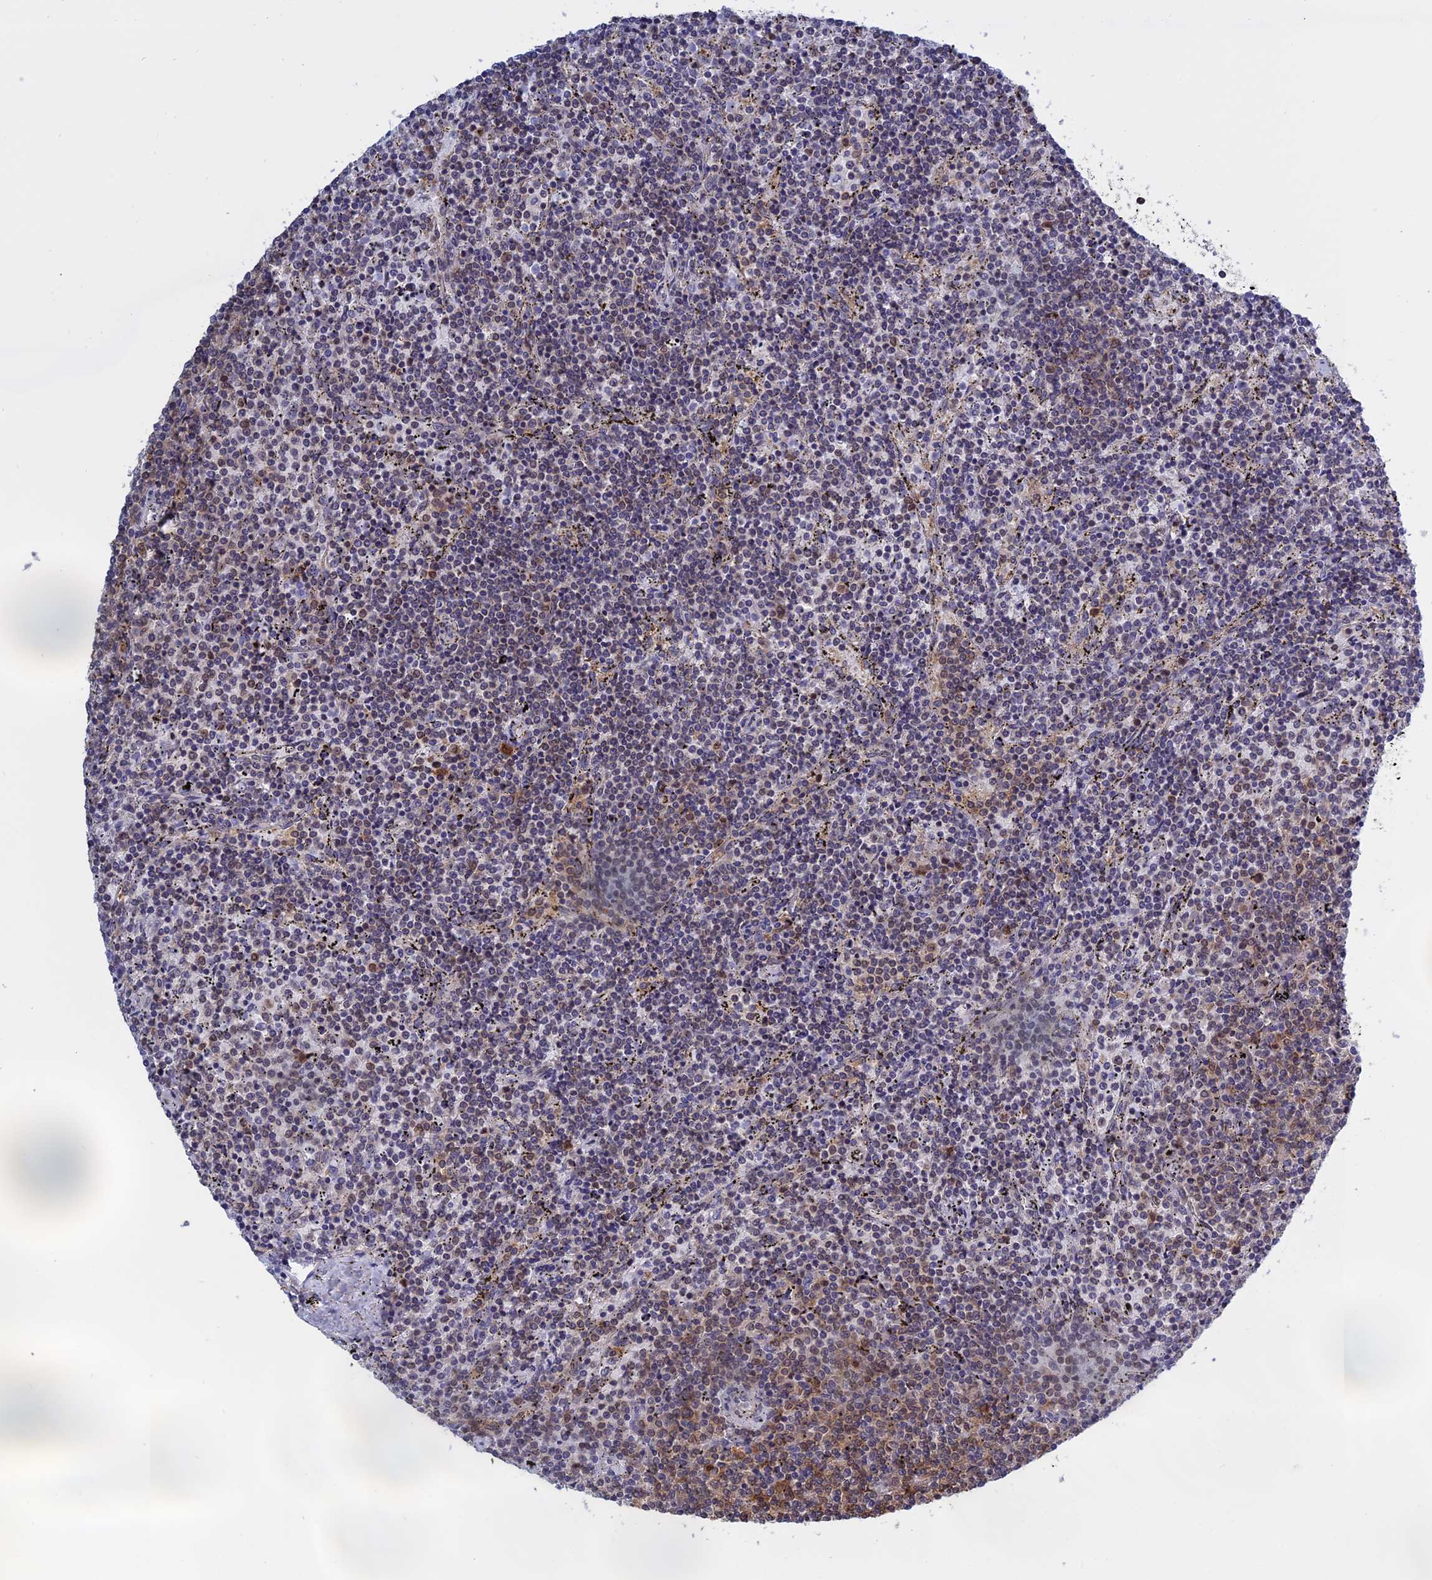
{"staining": {"intensity": "negative", "quantity": "none", "location": "none"}, "tissue": "lymphoma", "cell_type": "Tumor cells", "image_type": "cancer", "snomed": [{"axis": "morphology", "description": "Malignant lymphoma, non-Hodgkin's type, Low grade"}, {"axis": "topography", "description": "Spleen"}], "caption": "DAB immunohistochemical staining of human malignant lymphoma, non-Hodgkin's type (low-grade) exhibits no significant positivity in tumor cells.", "gene": "NAA10", "patient": {"sex": "female", "age": 50}}